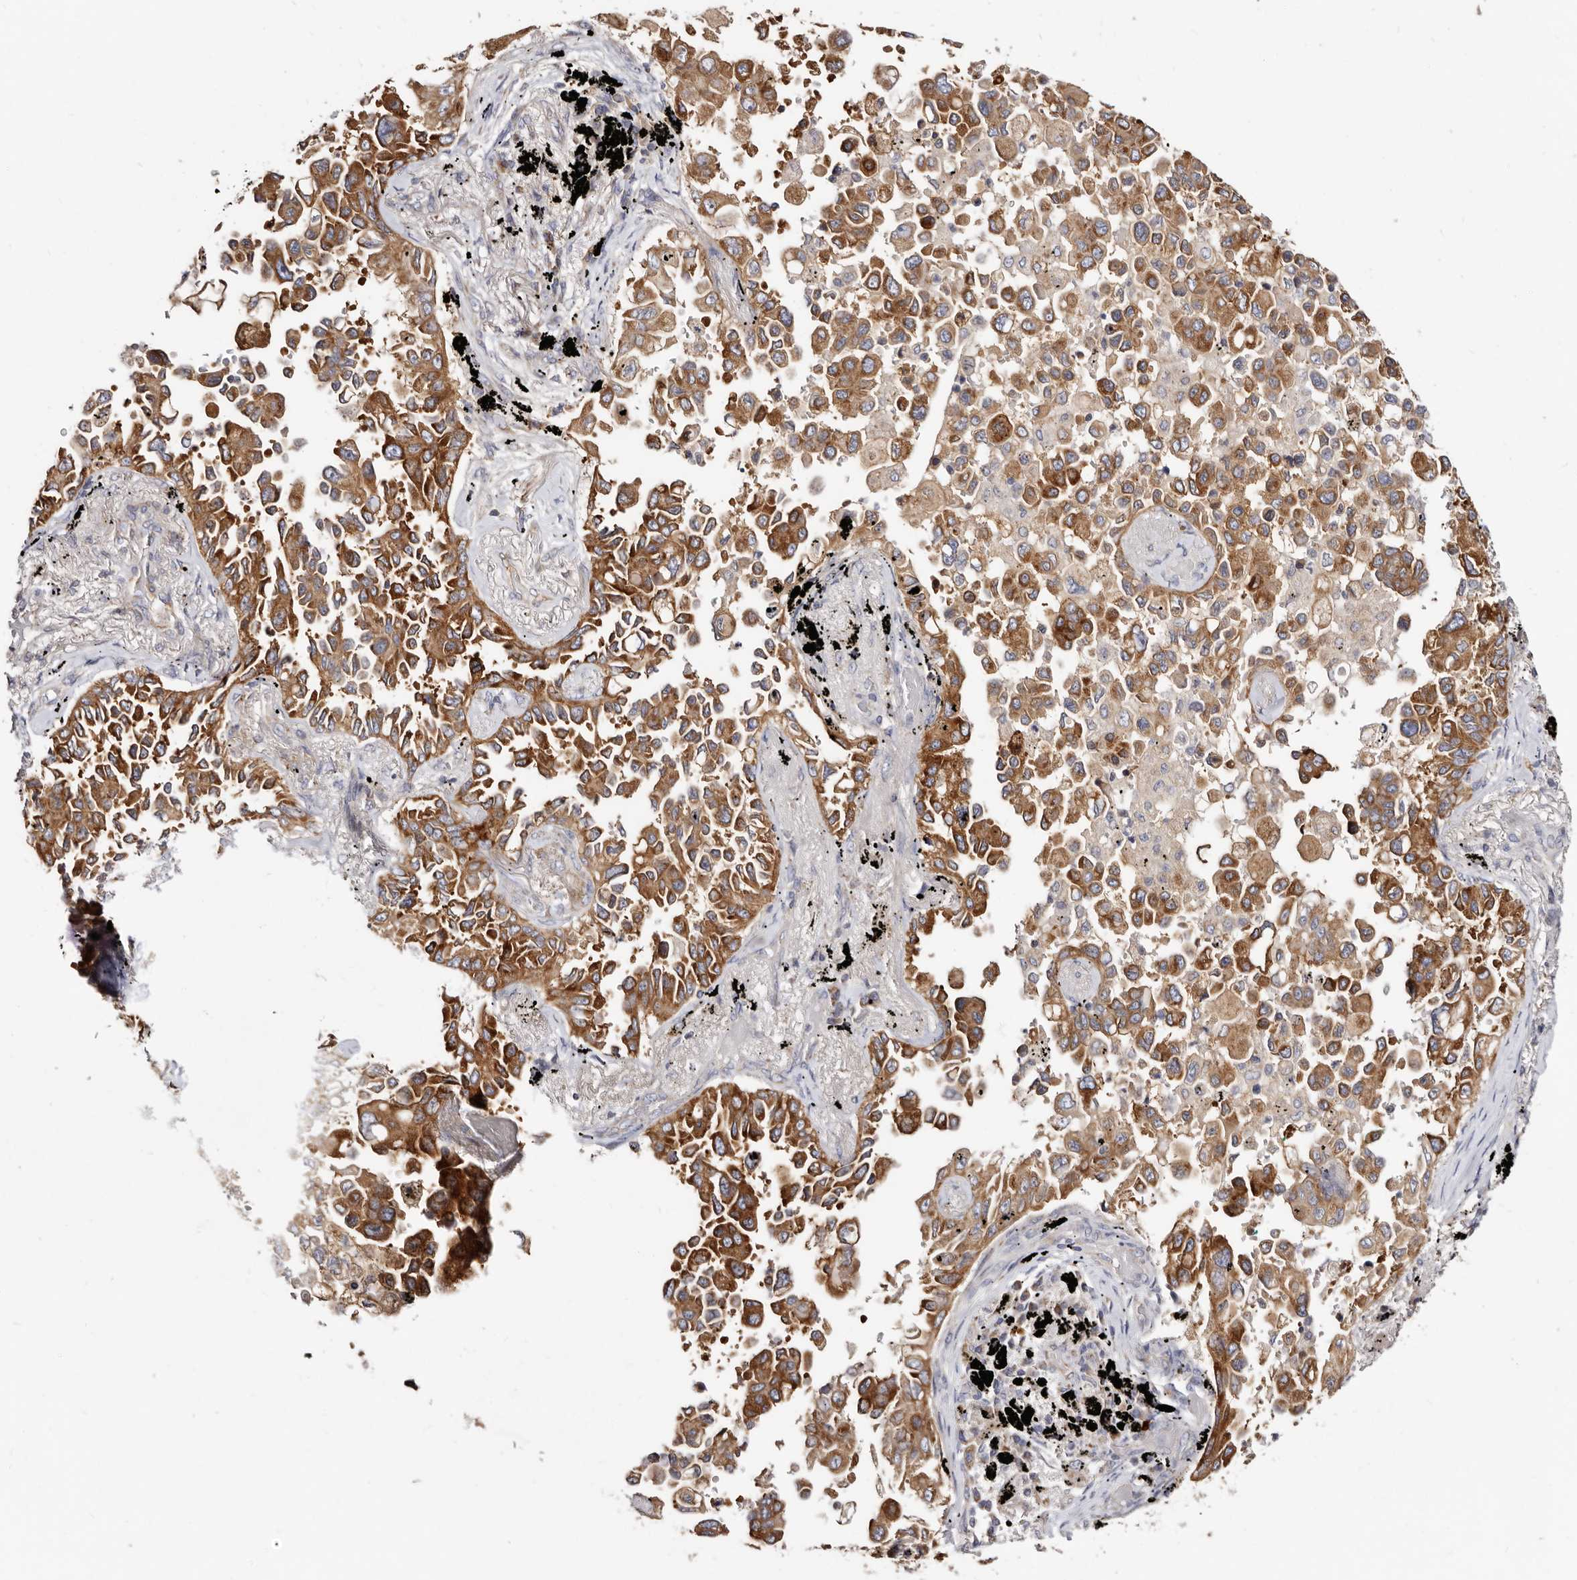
{"staining": {"intensity": "moderate", "quantity": ">75%", "location": "cytoplasmic/membranous"}, "tissue": "lung cancer", "cell_type": "Tumor cells", "image_type": "cancer", "snomed": [{"axis": "morphology", "description": "Adenocarcinoma, NOS"}, {"axis": "topography", "description": "Lung"}], "caption": "A medium amount of moderate cytoplasmic/membranous positivity is appreciated in about >75% of tumor cells in adenocarcinoma (lung) tissue.", "gene": "BAIAP2L1", "patient": {"sex": "female", "age": 67}}